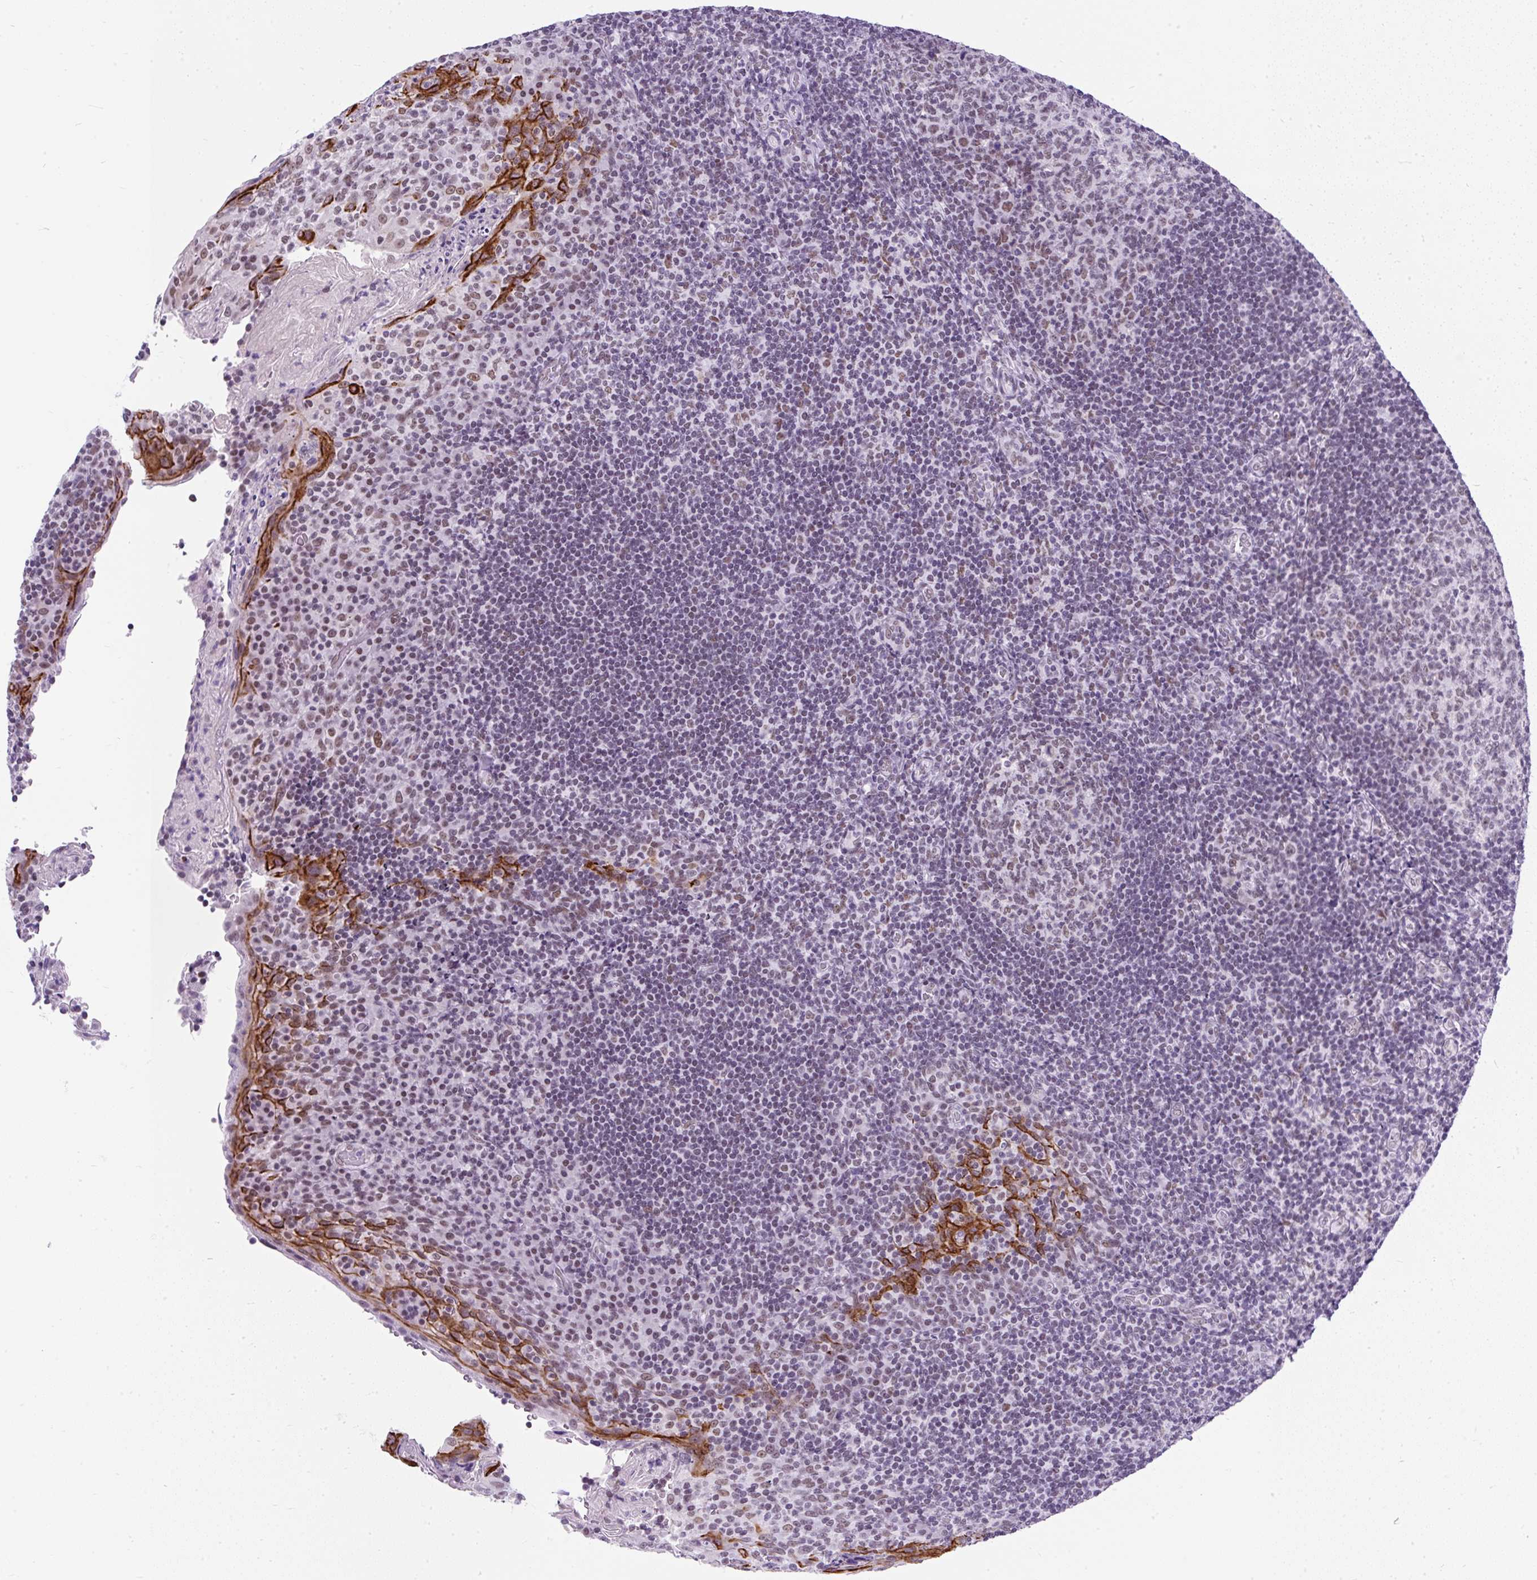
{"staining": {"intensity": "moderate", "quantity": "25%-75%", "location": "nuclear"}, "tissue": "tonsil", "cell_type": "Germinal center cells", "image_type": "normal", "snomed": [{"axis": "morphology", "description": "Normal tissue, NOS"}, {"axis": "topography", "description": "Tonsil"}], "caption": "Immunohistochemistry (IHC) of benign human tonsil reveals medium levels of moderate nuclear positivity in approximately 25%-75% of germinal center cells. The staining was performed using DAB (3,3'-diaminobenzidine), with brown indicating positive protein expression. Nuclei are stained blue with hematoxylin.", "gene": "PLCXD2", "patient": {"sex": "male", "age": 17}}